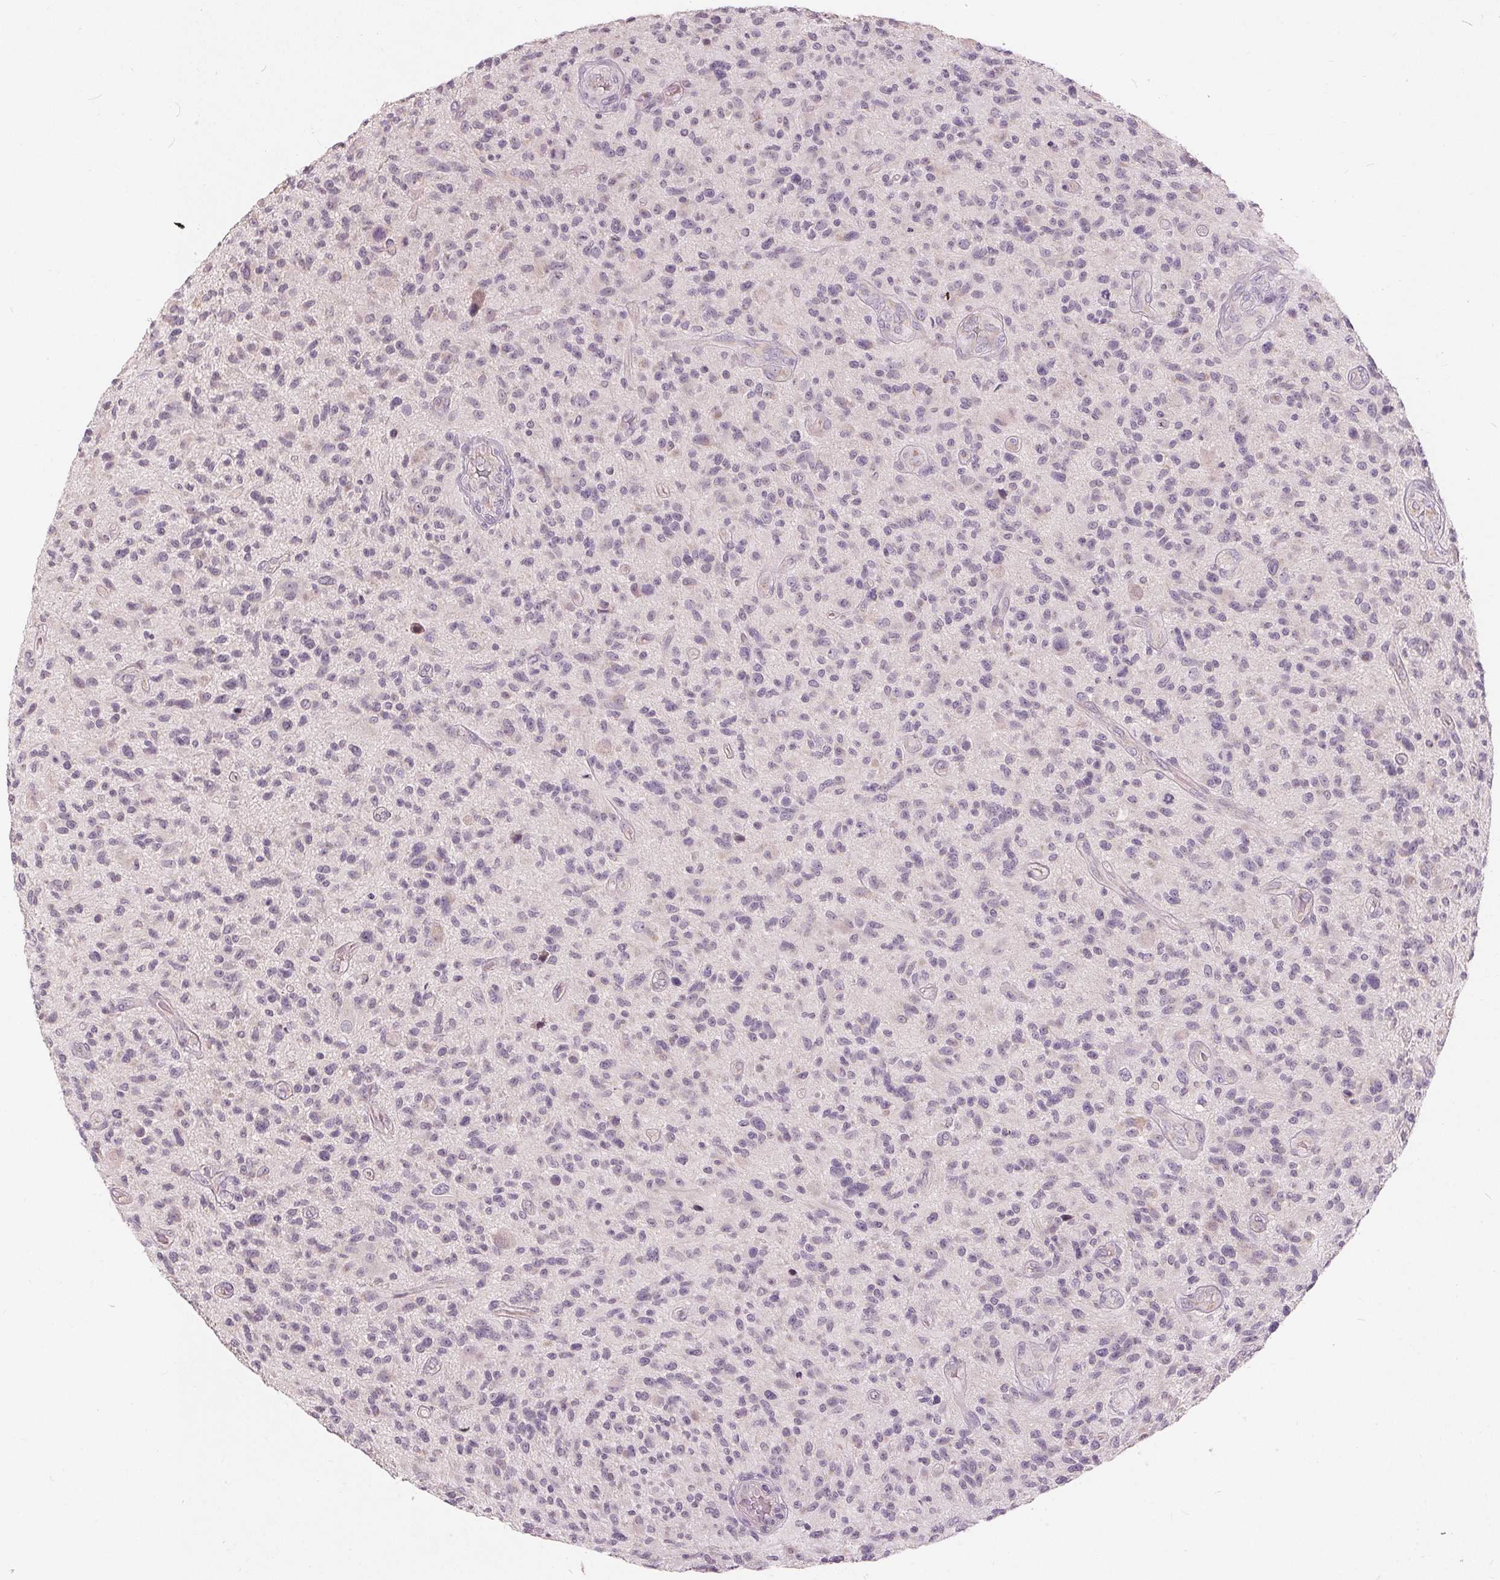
{"staining": {"intensity": "negative", "quantity": "none", "location": "none"}, "tissue": "glioma", "cell_type": "Tumor cells", "image_type": "cancer", "snomed": [{"axis": "morphology", "description": "Glioma, malignant, High grade"}, {"axis": "topography", "description": "Brain"}], "caption": "This is an immunohistochemistry image of human glioma. There is no positivity in tumor cells.", "gene": "TRIM60", "patient": {"sex": "male", "age": 47}}